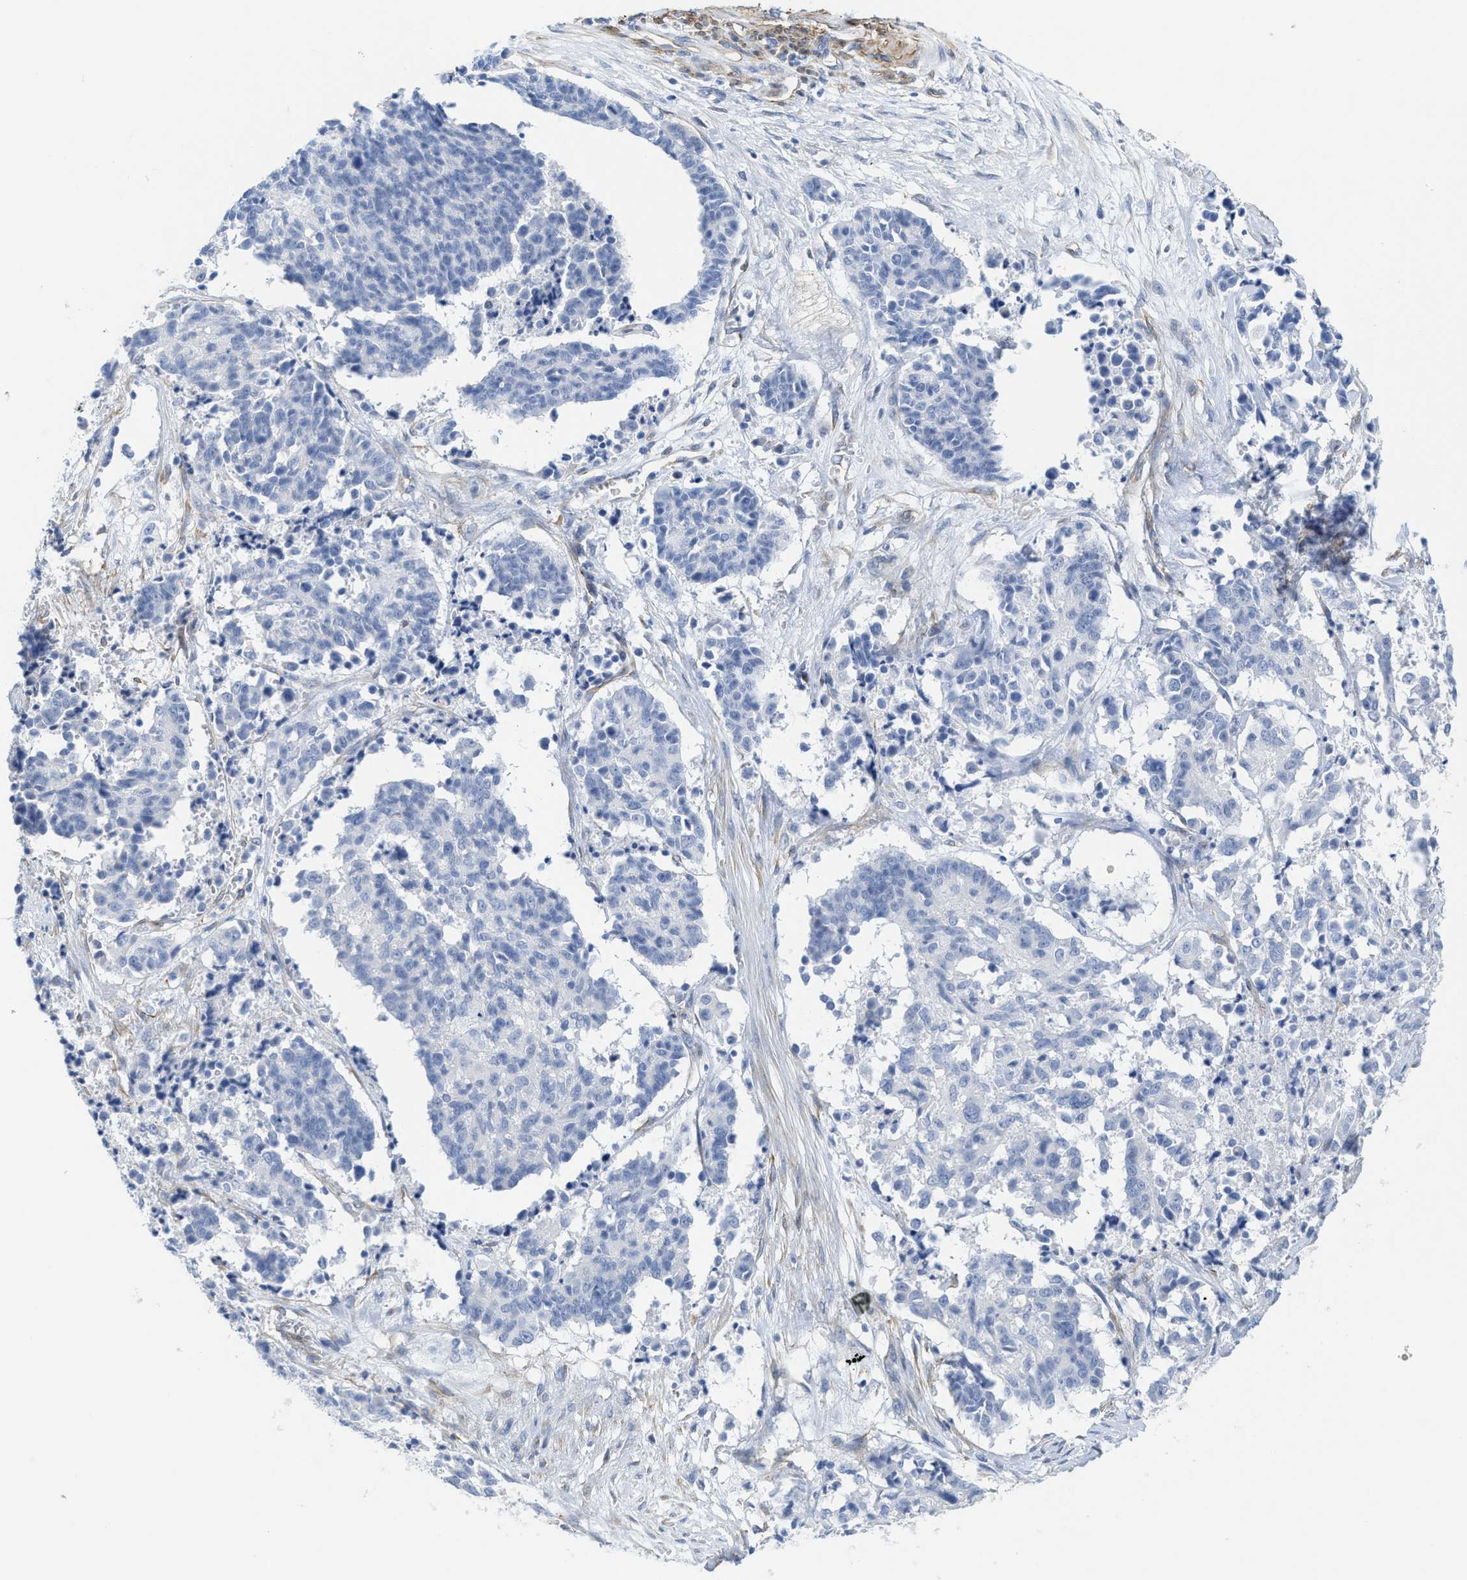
{"staining": {"intensity": "negative", "quantity": "none", "location": "none"}, "tissue": "cervical cancer", "cell_type": "Tumor cells", "image_type": "cancer", "snomed": [{"axis": "morphology", "description": "Squamous cell carcinoma, NOS"}, {"axis": "topography", "description": "Cervix"}], "caption": "Tumor cells are negative for brown protein staining in cervical cancer.", "gene": "TUB", "patient": {"sex": "female", "age": 35}}